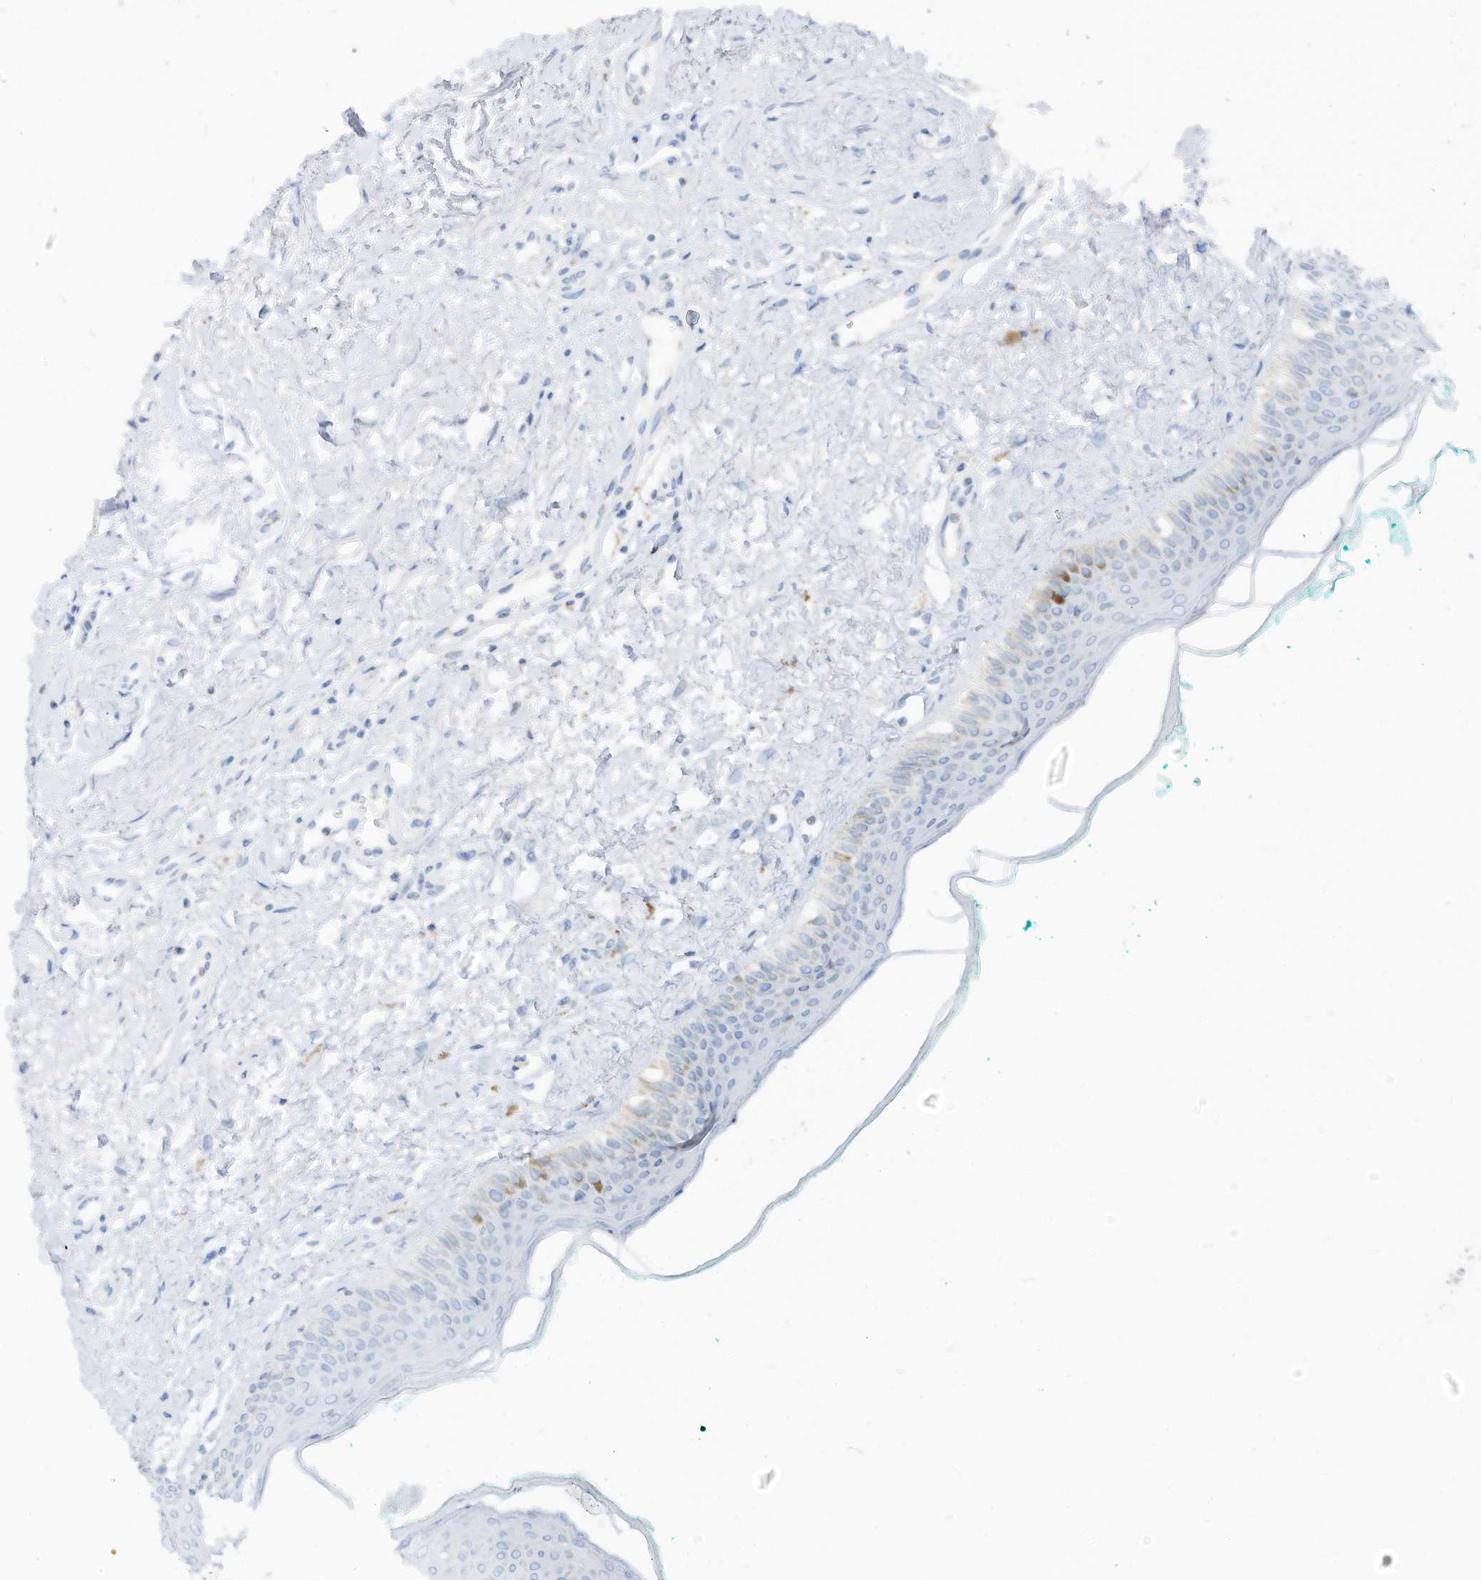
{"staining": {"intensity": "moderate", "quantity": "25%-75%", "location": "cytoplasmic/membranous"}, "tissue": "oral mucosa", "cell_type": "Squamous epithelial cells", "image_type": "normal", "snomed": [{"axis": "morphology", "description": "Normal tissue, NOS"}, {"axis": "topography", "description": "Oral tissue"}], "caption": "DAB (3,3'-diaminobenzidine) immunohistochemical staining of unremarkable human oral mucosa displays moderate cytoplasmic/membranous protein expression in about 25%-75% of squamous epithelial cells.", "gene": "ETHE1", "patient": {"sex": "female", "age": 70}}